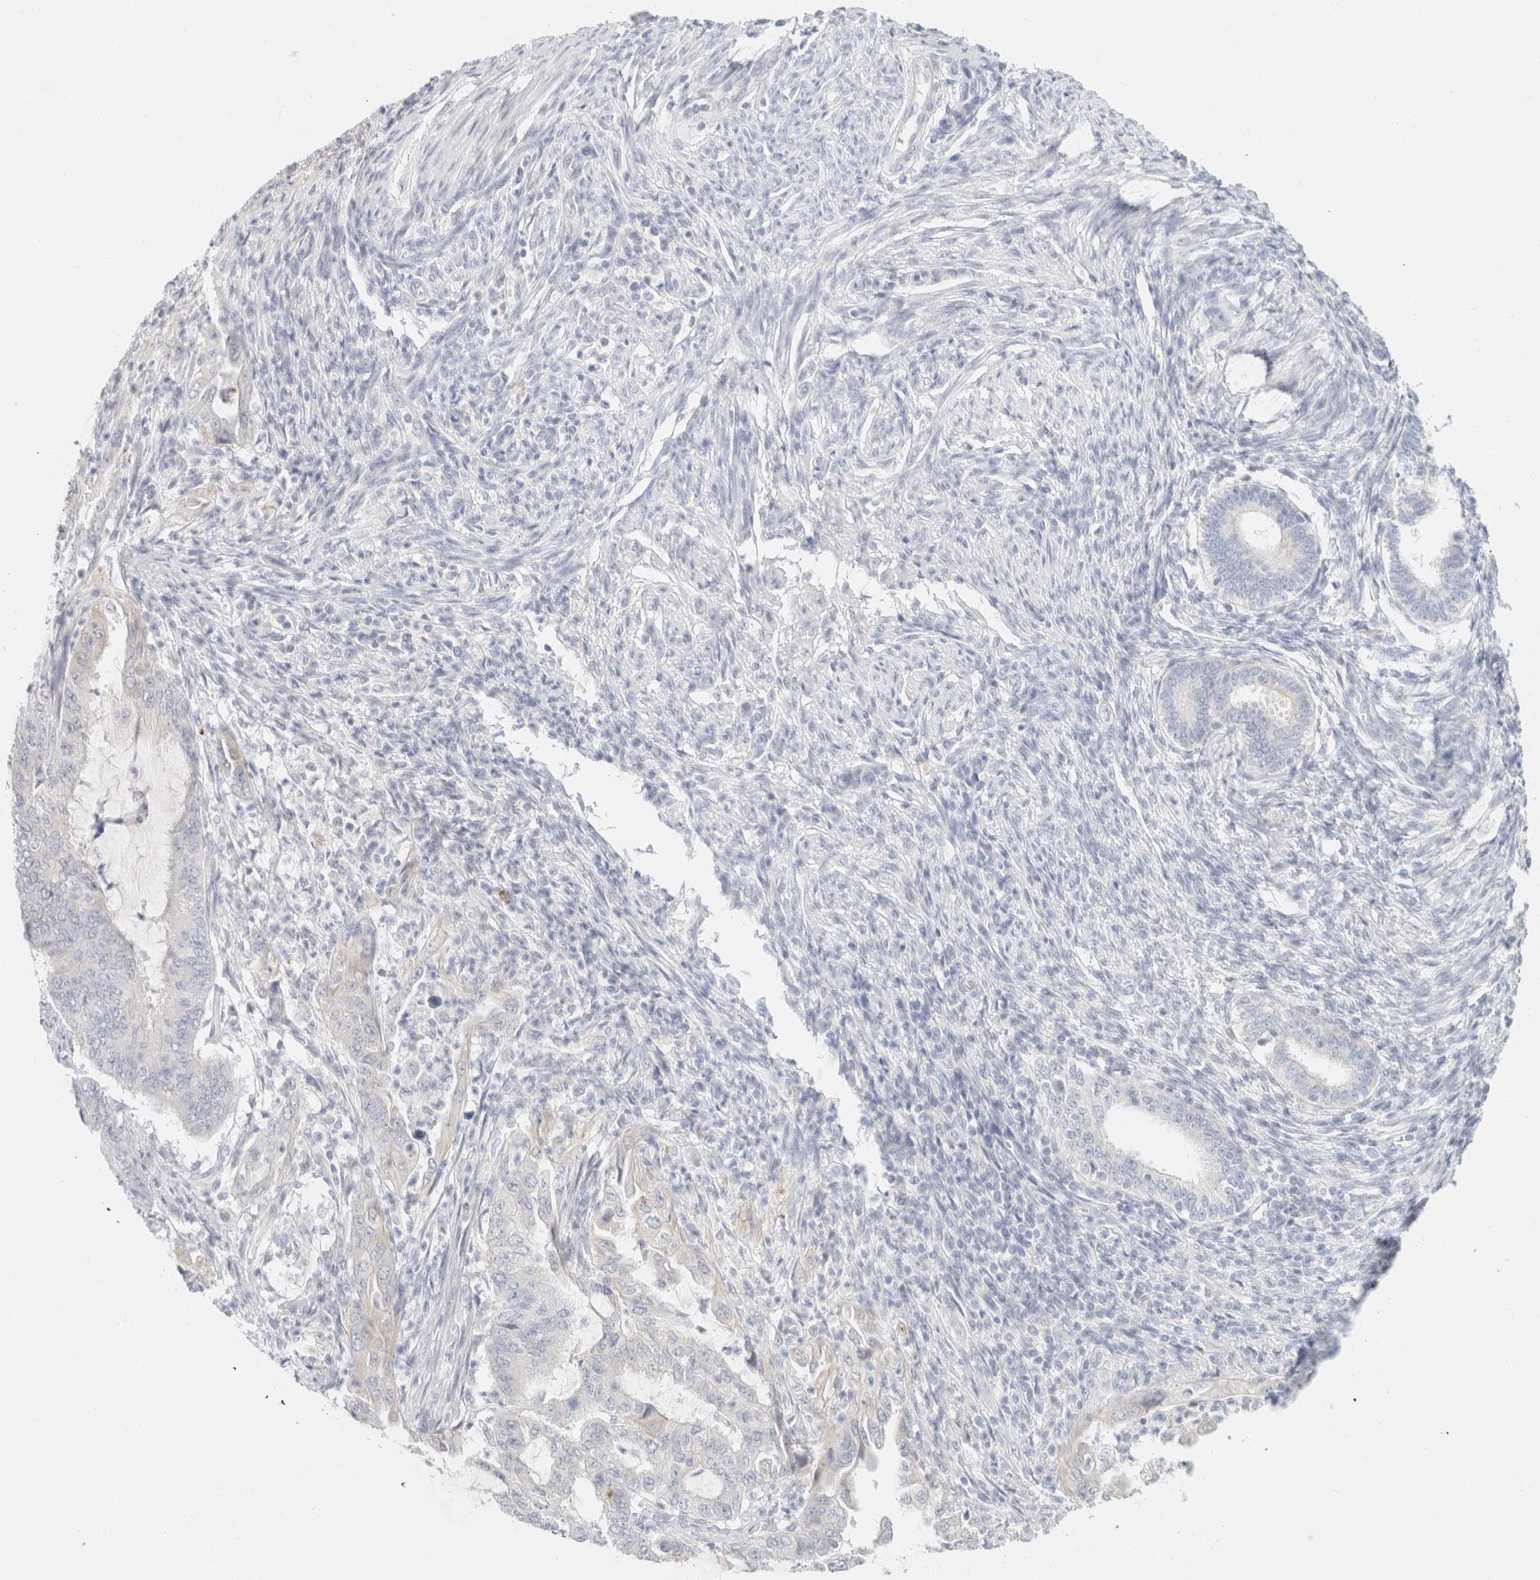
{"staining": {"intensity": "negative", "quantity": "none", "location": "none"}, "tissue": "endometrial cancer", "cell_type": "Tumor cells", "image_type": "cancer", "snomed": [{"axis": "morphology", "description": "Adenocarcinoma, NOS"}, {"axis": "topography", "description": "Endometrium"}], "caption": "Micrograph shows no protein expression in tumor cells of endometrial cancer tissue.", "gene": "KRT20", "patient": {"sex": "female", "age": 51}}